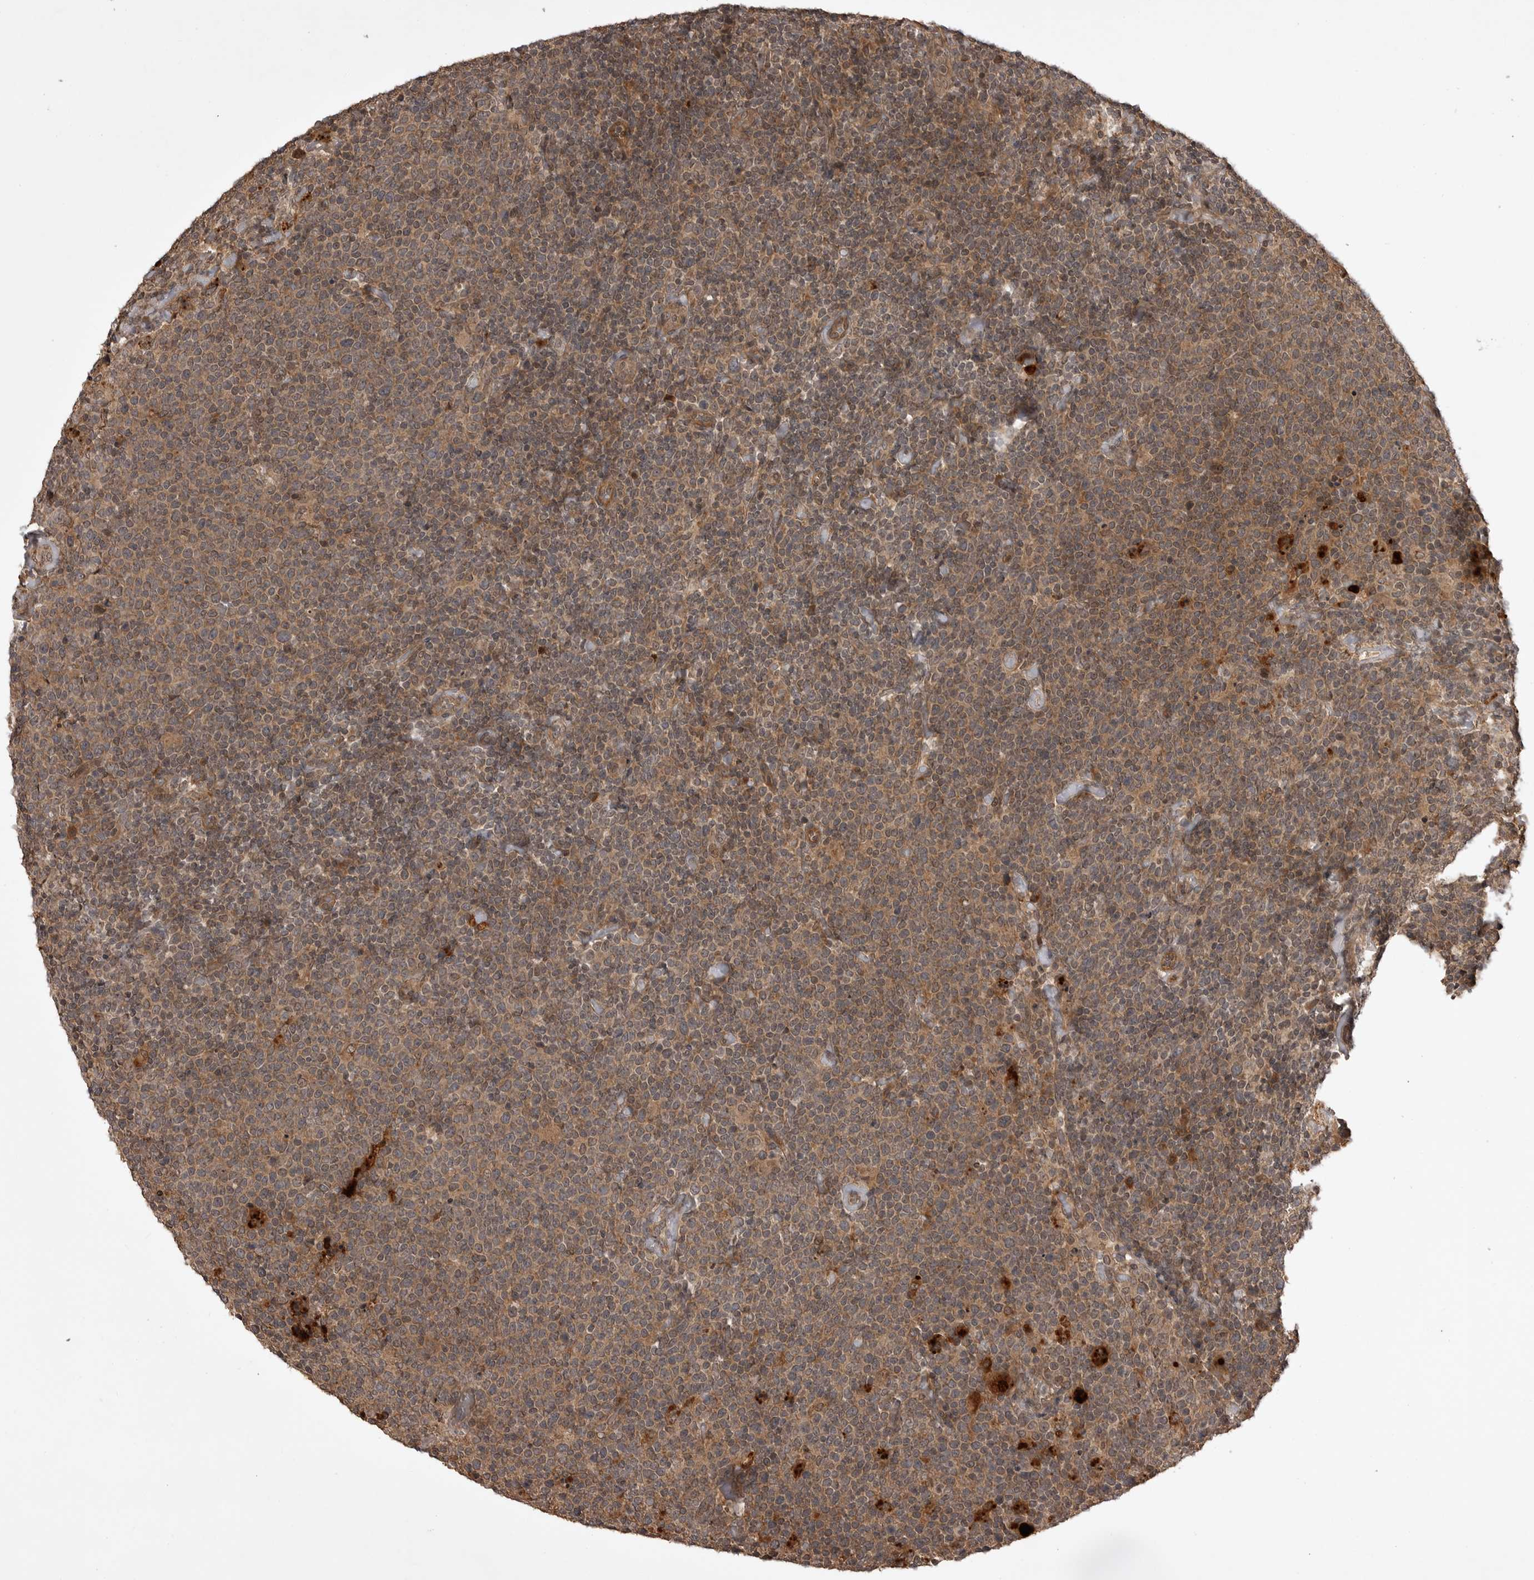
{"staining": {"intensity": "weak", "quantity": ">75%", "location": "cytoplasmic/membranous"}, "tissue": "lymphoma", "cell_type": "Tumor cells", "image_type": "cancer", "snomed": [{"axis": "morphology", "description": "Malignant lymphoma, non-Hodgkin's type, High grade"}, {"axis": "topography", "description": "Lymph node"}], "caption": "High-power microscopy captured an immunohistochemistry micrograph of lymphoma, revealing weak cytoplasmic/membranous expression in approximately >75% of tumor cells.", "gene": "AKAP7", "patient": {"sex": "male", "age": 61}}